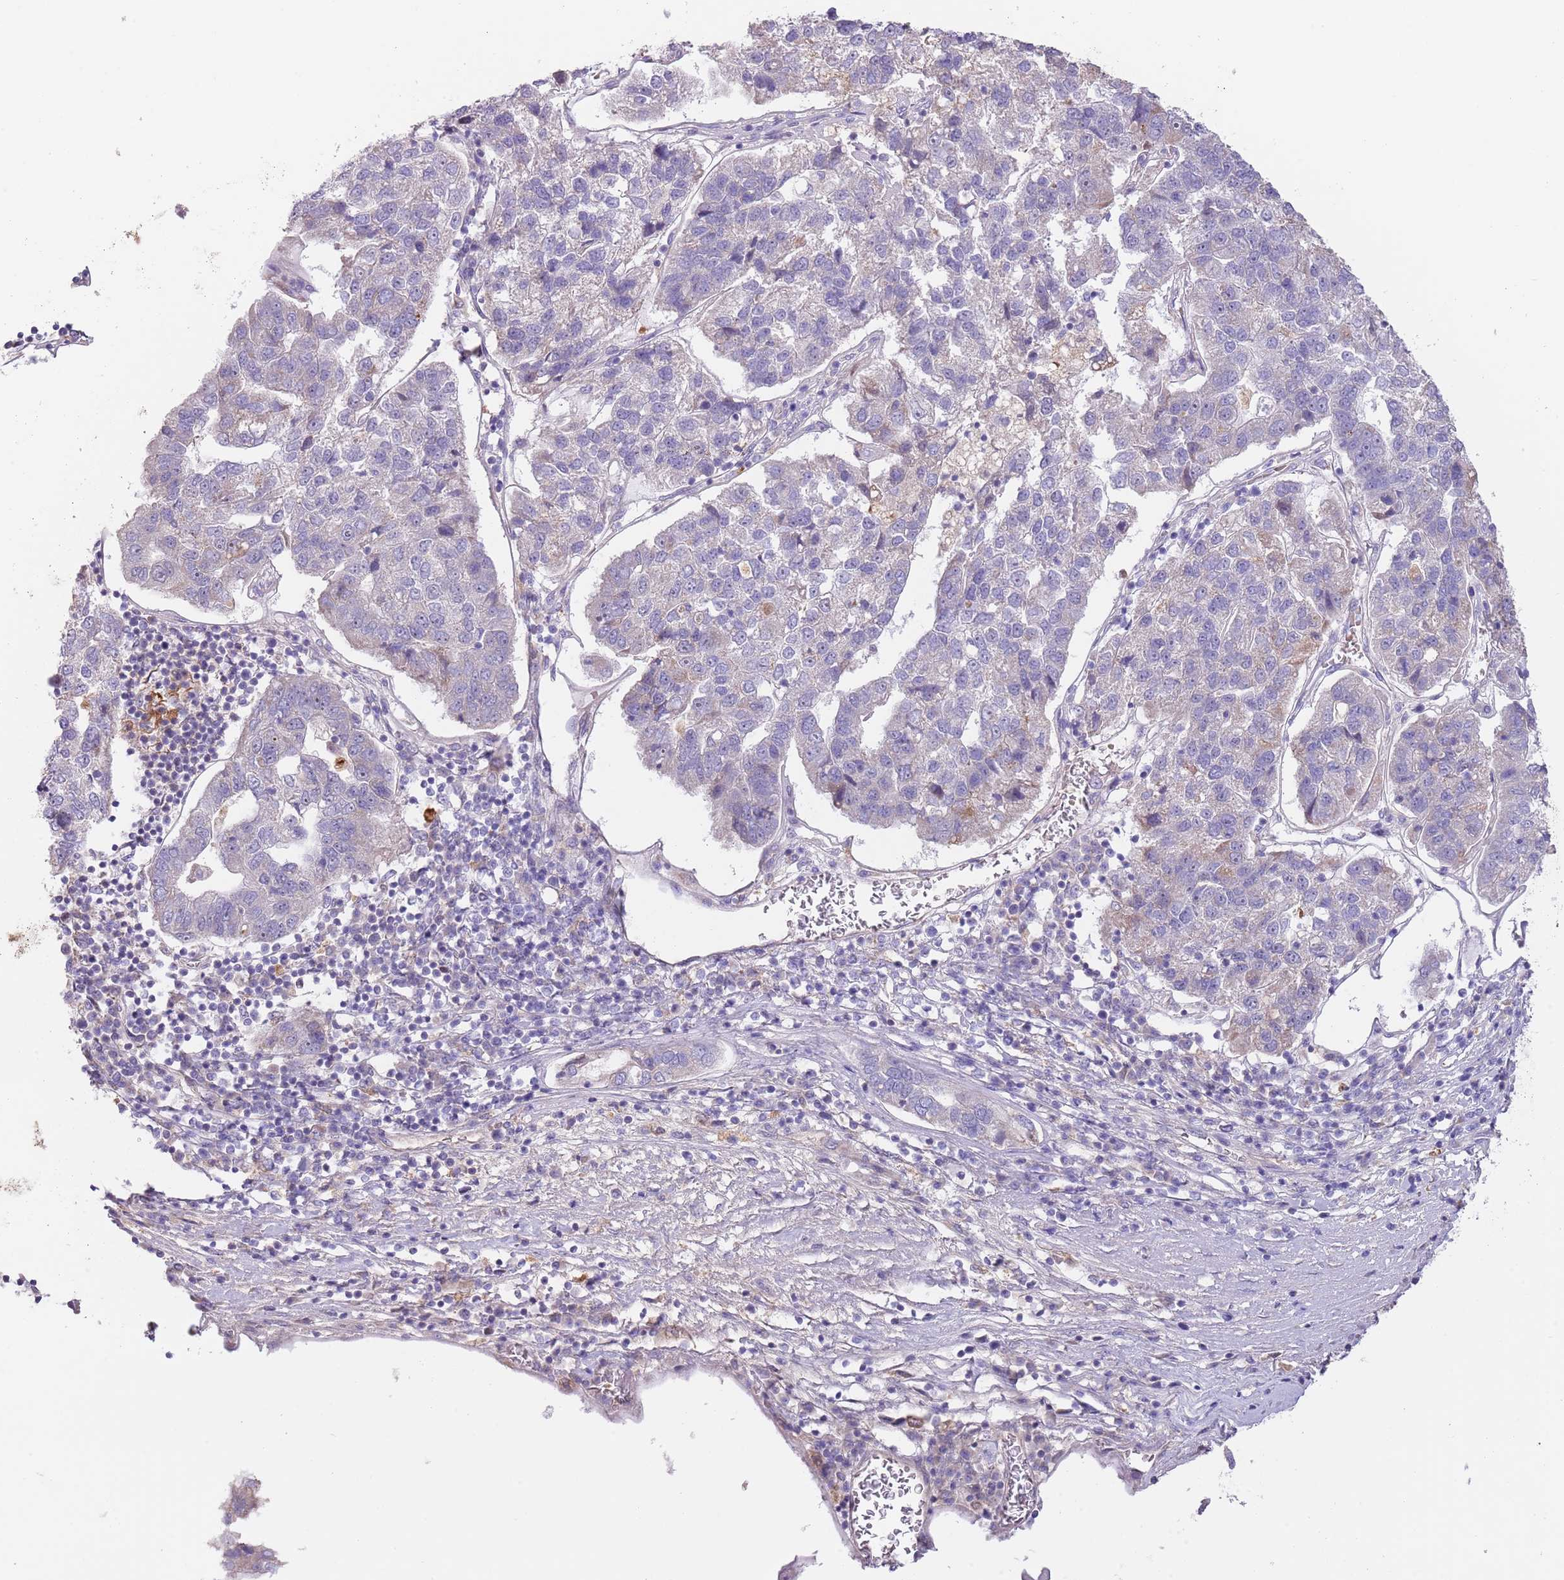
{"staining": {"intensity": "negative", "quantity": "none", "location": "none"}, "tissue": "pancreatic cancer", "cell_type": "Tumor cells", "image_type": "cancer", "snomed": [{"axis": "morphology", "description": "Adenocarcinoma, NOS"}, {"axis": "topography", "description": "Pancreas"}], "caption": "Immunohistochemistry of pancreatic adenocarcinoma exhibits no staining in tumor cells.", "gene": "AP1S2", "patient": {"sex": "female", "age": 61}}